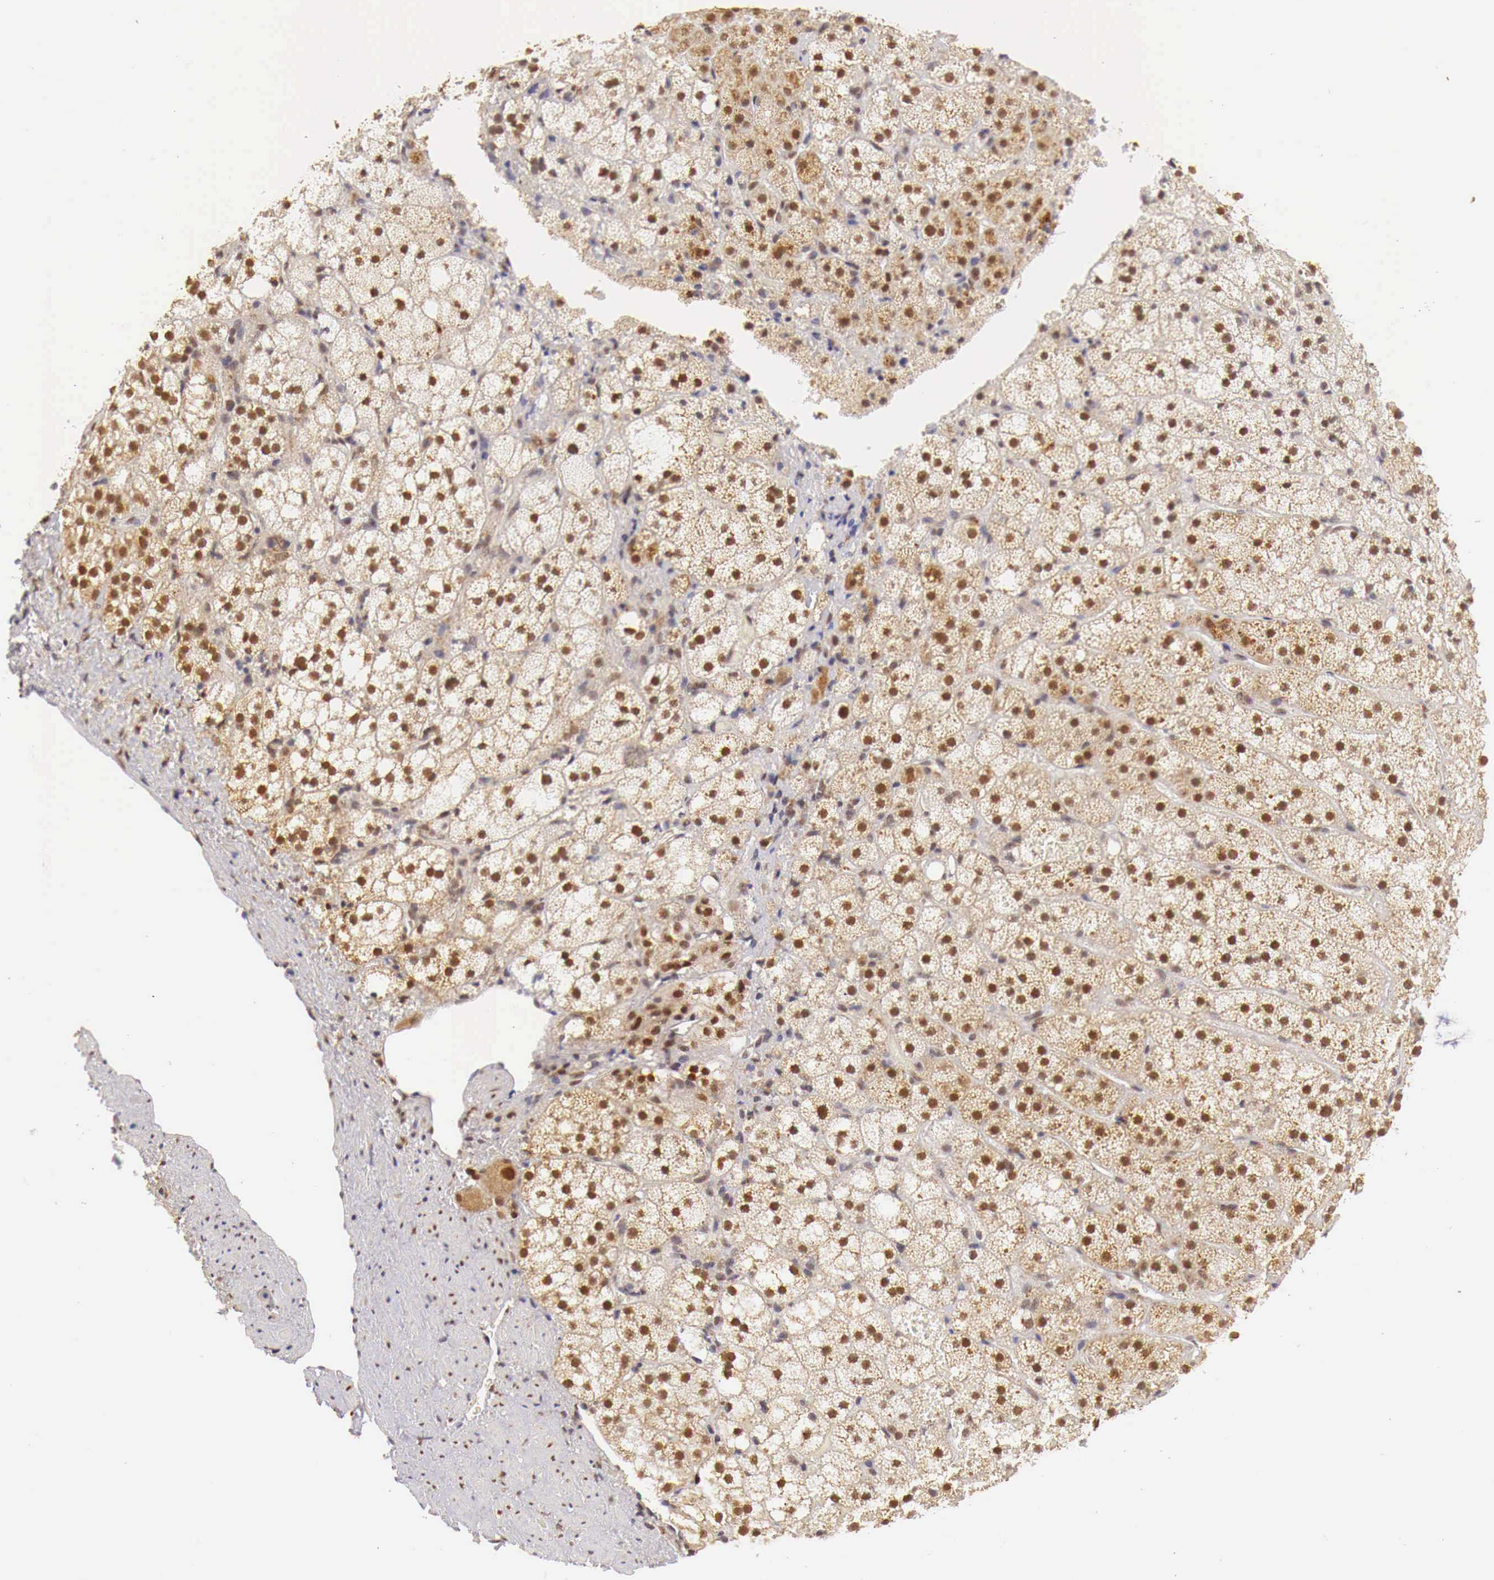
{"staining": {"intensity": "moderate", "quantity": ">75%", "location": "cytoplasmic/membranous,nuclear"}, "tissue": "adrenal gland", "cell_type": "Glandular cells", "image_type": "normal", "snomed": [{"axis": "morphology", "description": "Normal tissue, NOS"}, {"axis": "topography", "description": "Adrenal gland"}], "caption": "Moderate cytoplasmic/membranous,nuclear positivity for a protein is seen in approximately >75% of glandular cells of unremarkable adrenal gland using immunohistochemistry.", "gene": "GPKOW", "patient": {"sex": "male", "age": 53}}